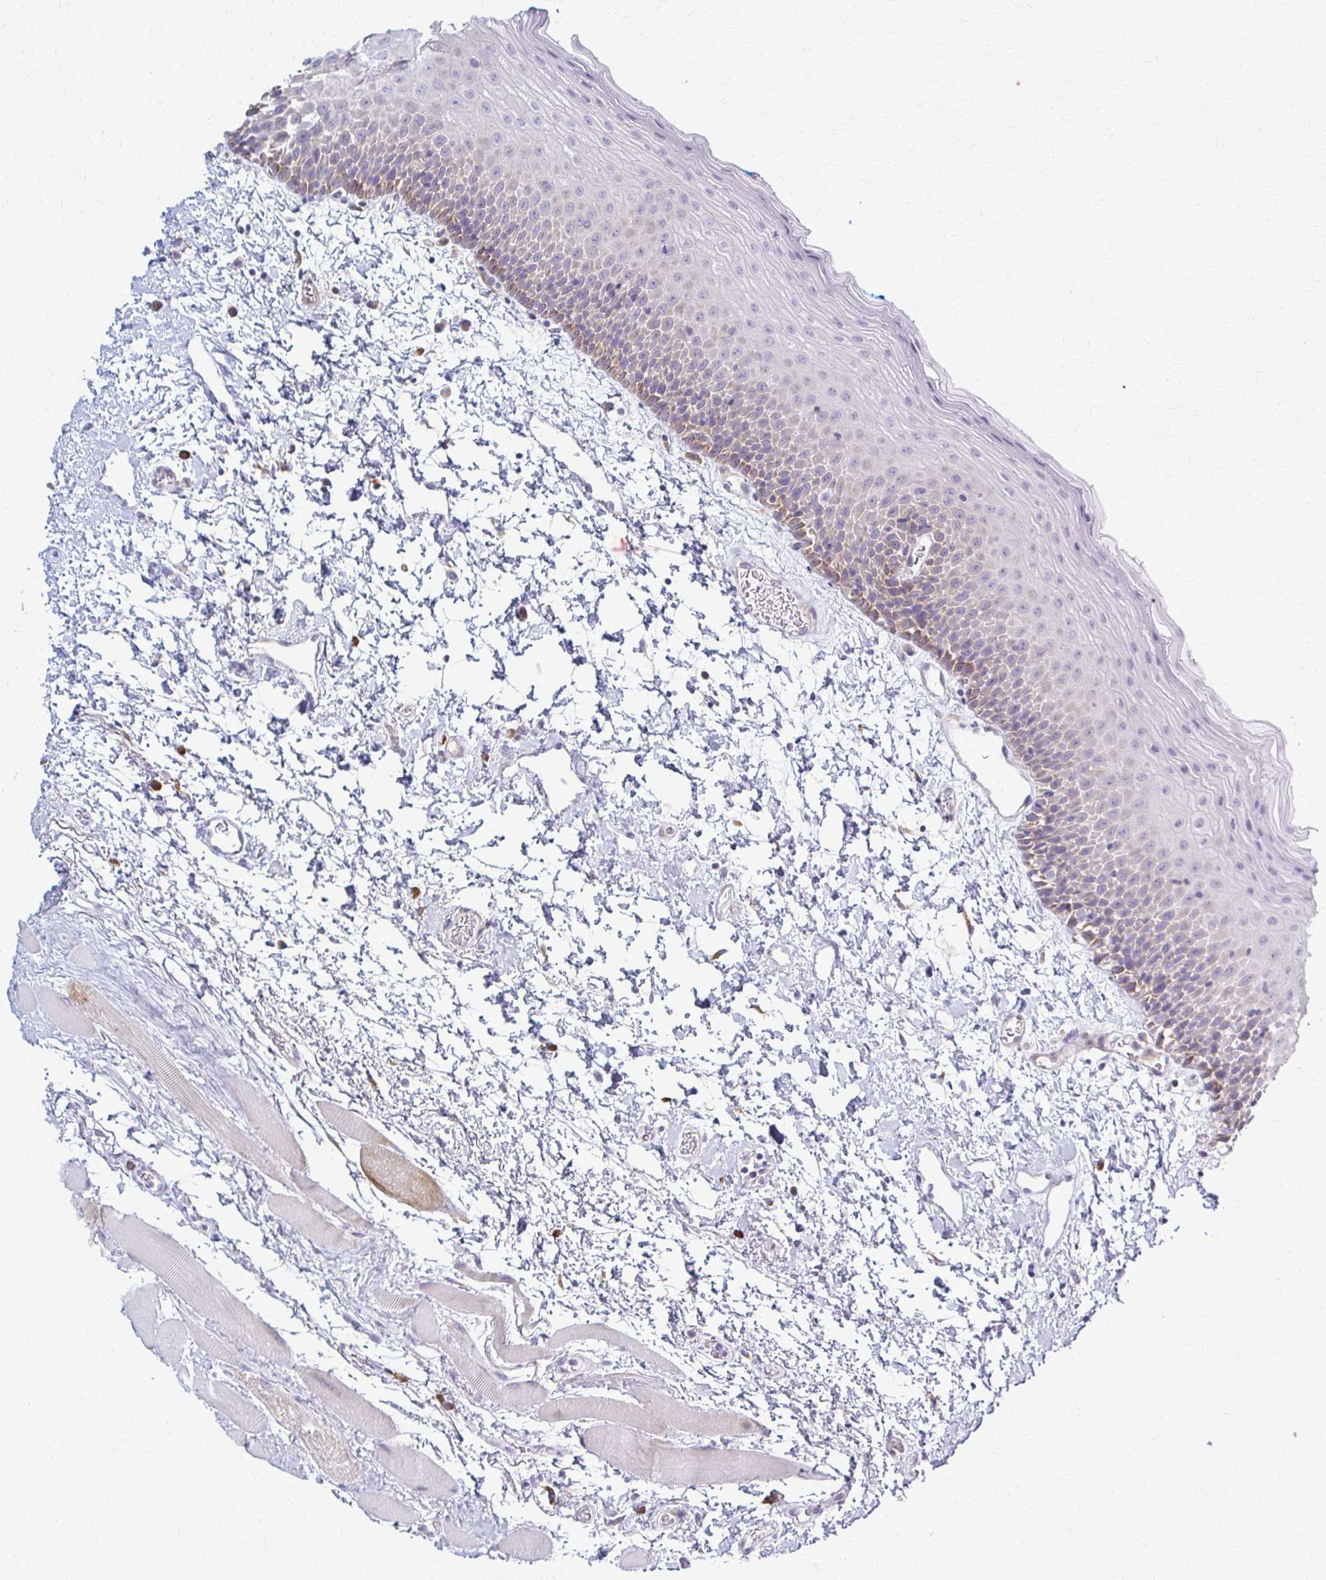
{"staining": {"intensity": "weak", "quantity": "25%-75%", "location": "cytoplasmic/membranous"}, "tissue": "oral mucosa", "cell_type": "Squamous epithelial cells", "image_type": "normal", "snomed": [{"axis": "morphology", "description": "Normal tissue, NOS"}, {"axis": "topography", "description": "Oral tissue"}], "caption": "Human oral mucosa stained for a protein (brown) shows weak cytoplasmic/membranous positive expression in about 25%-75% of squamous epithelial cells.", "gene": "PRKRA", "patient": {"sex": "female", "age": 82}}